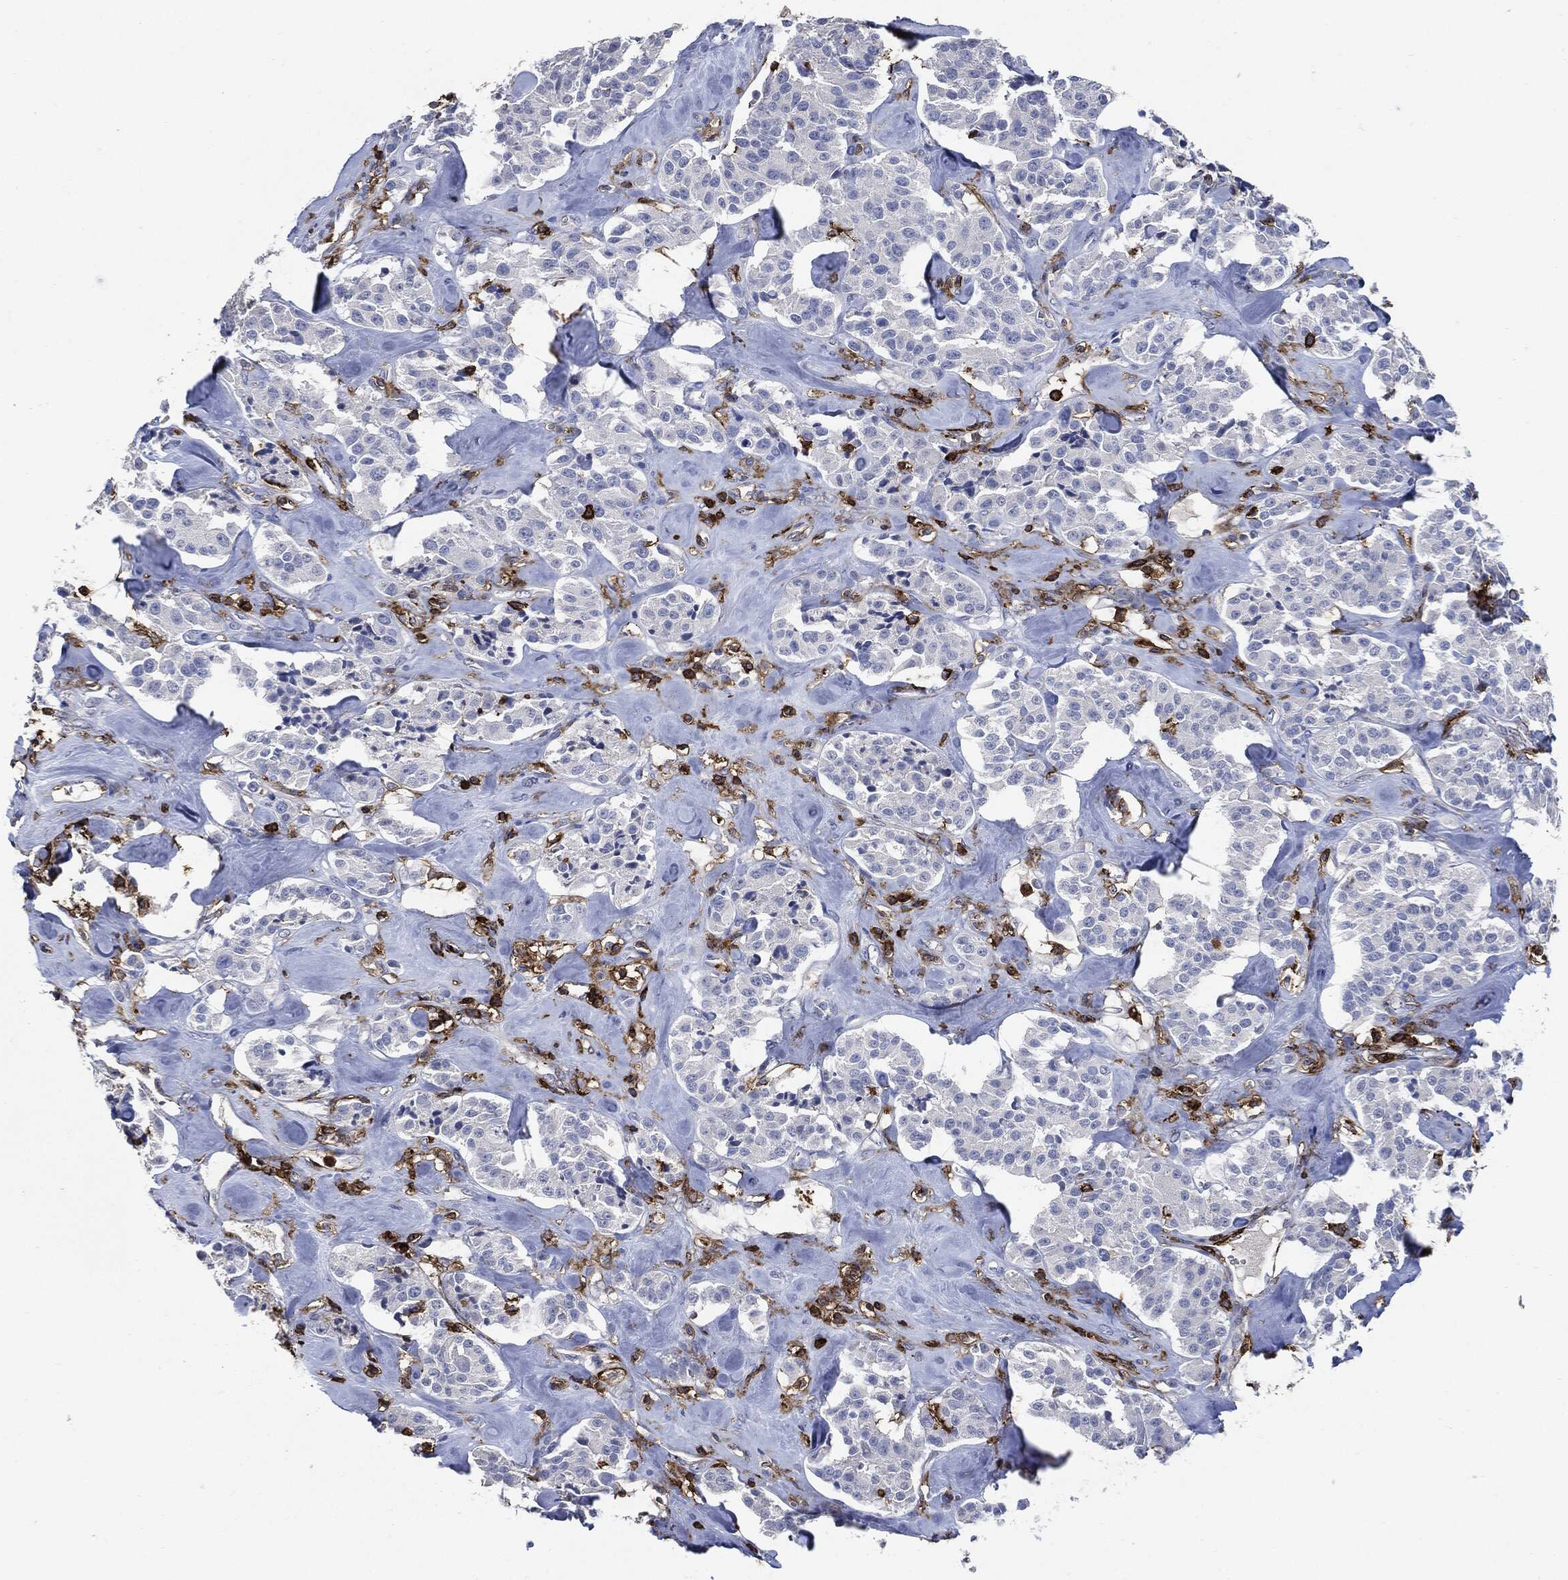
{"staining": {"intensity": "negative", "quantity": "none", "location": "none"}, "tissue": "carcinoid", "cell_type": "Tumor cells", "image_type": "cancer", "snomed": [{"axis": "morphology", "description": "Carcinoid, malignant, NOS"}, {"axis": "topography", "description": "Pancreas"}], "caption": "The image shows no staining of tumor cells in malignant carcinoid.", "gene": "PTPRC", "patient": {"sex": "male", "age": 41}}